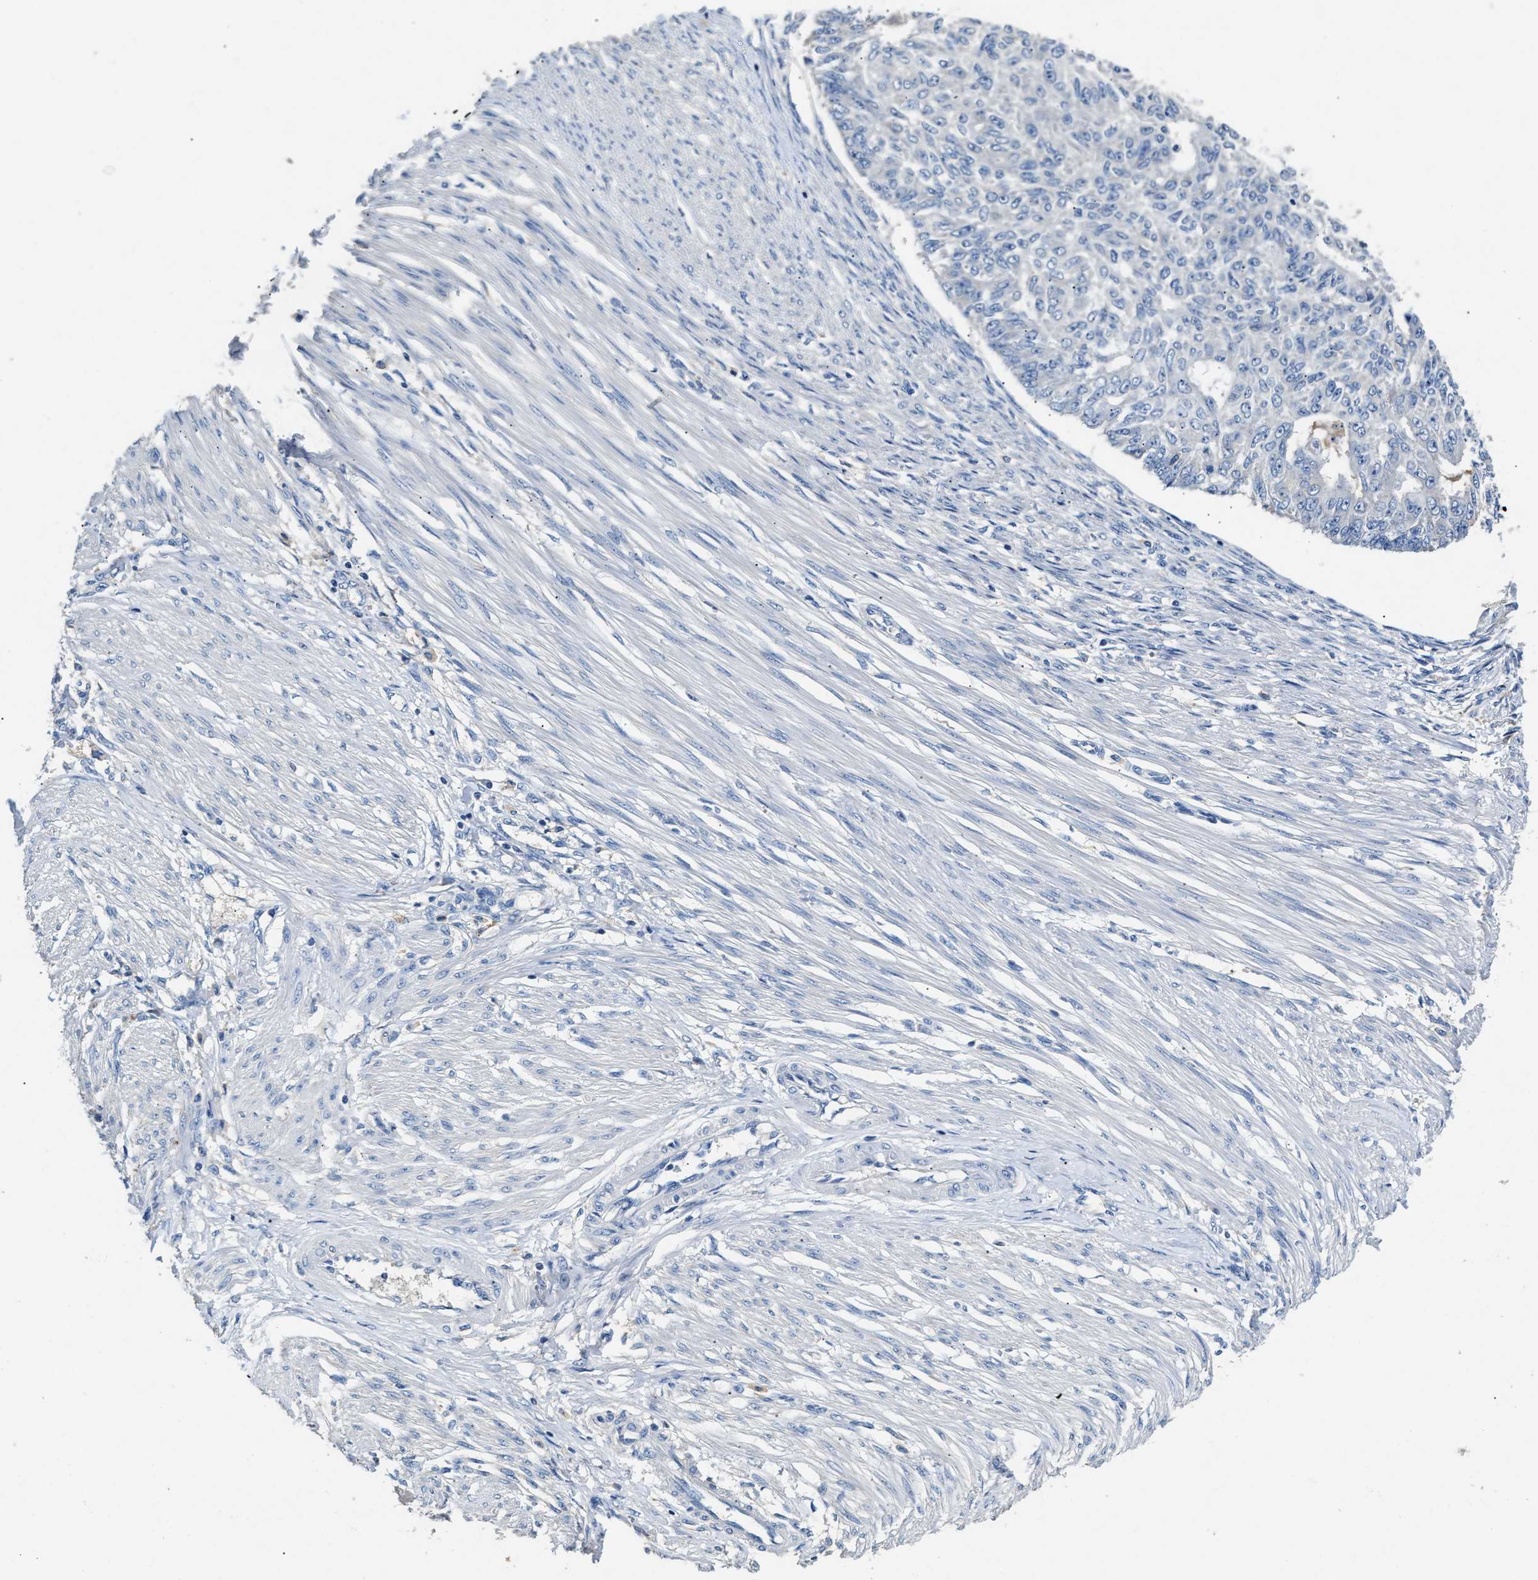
{"staining": {"intensity": "negative", "quantity": "none", "location": "none"}, "tissue": "endometrial cancer", "cell_type": "Tumor cells", "image_type": "cancer", "snomed": [{"axis": "morphology", "description": "Adenocarcinoma, NOS"}, {"axis": "topography", "description": "Endometrium"}], "caption": "Adenocarcinoma (endometrial) was stained to show a protein in brown. There is no significant expression in tumor cells.", "gene": "SLCO2B1", "patient": {"sex": "female", "age": 32}}